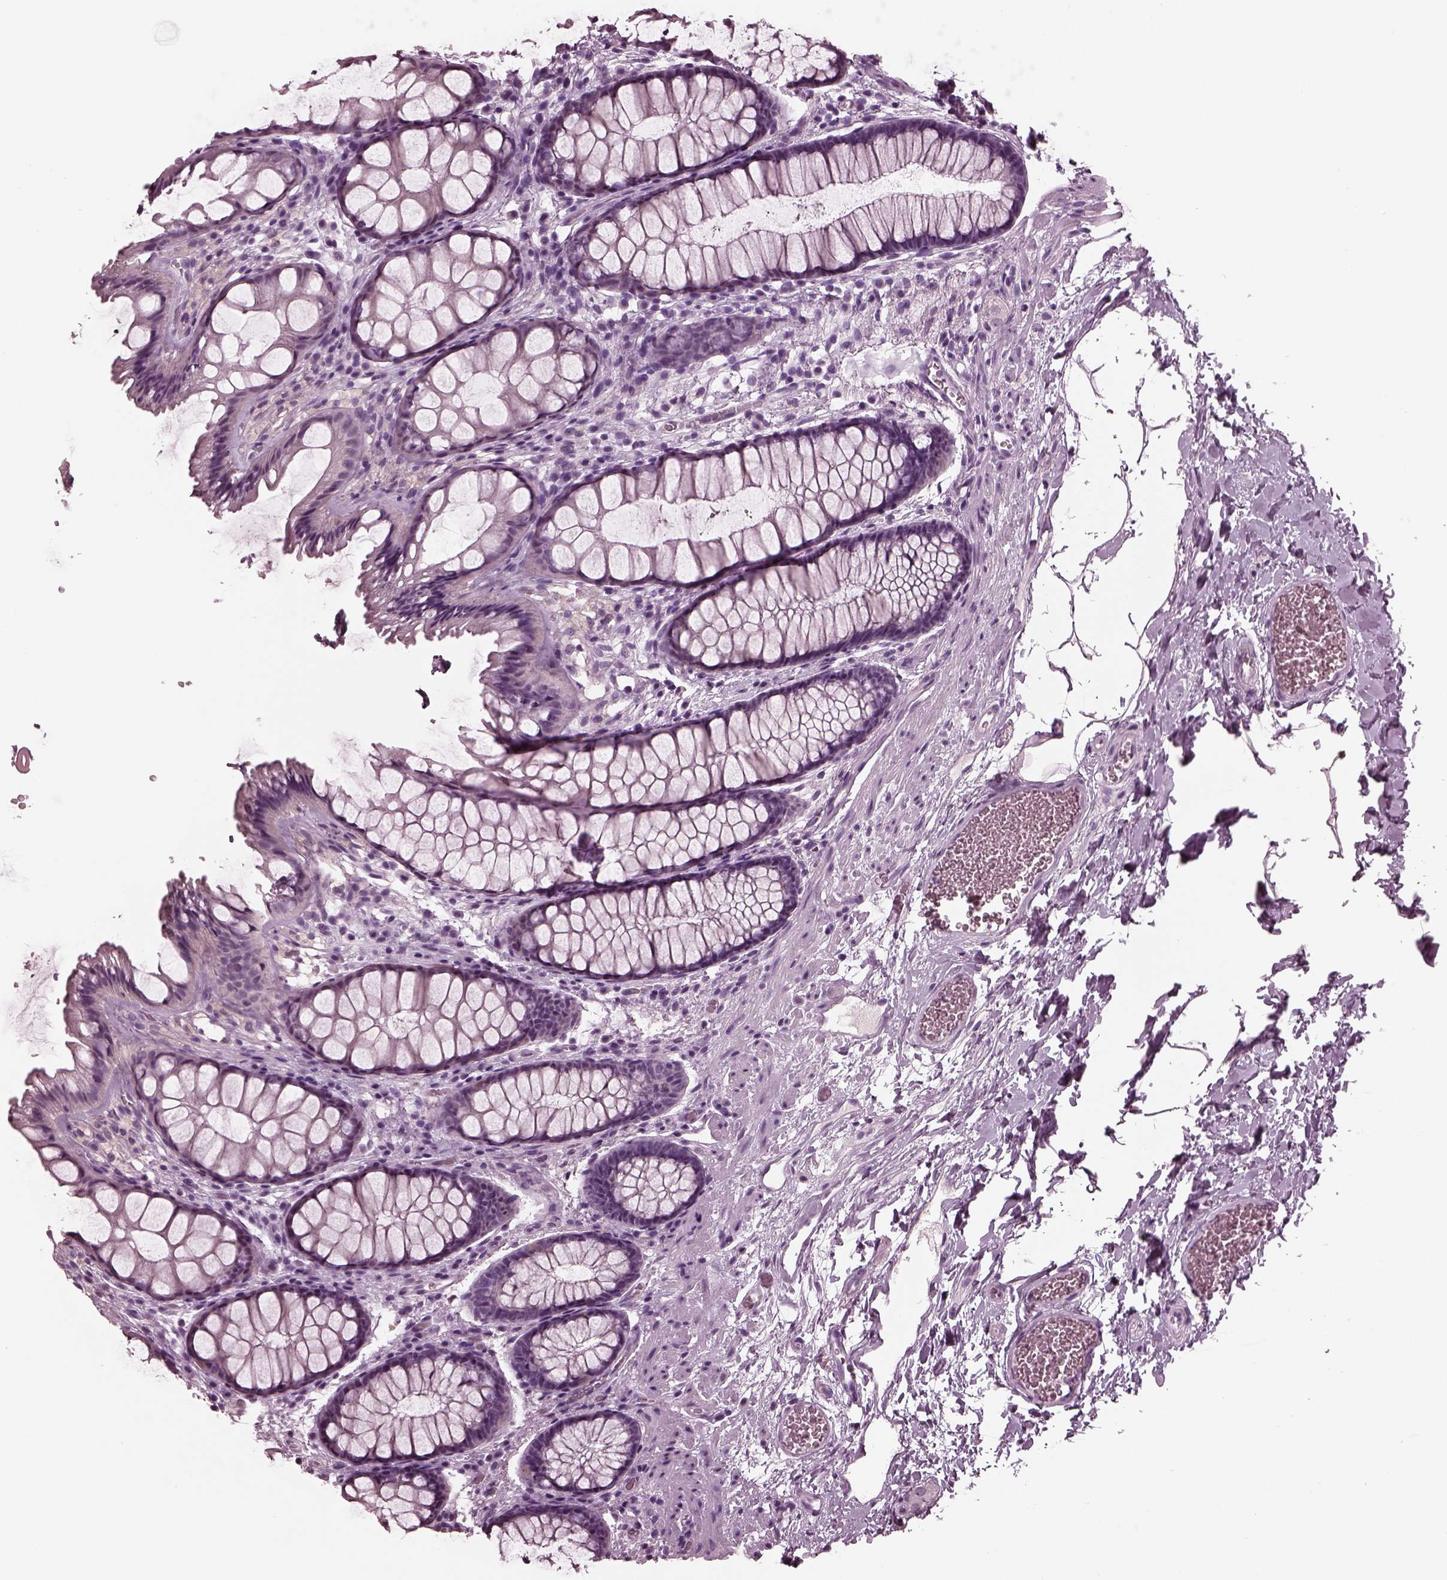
{"staining": {"intensity": "negative", "quantity": "none", "location": "none"}, "tissue": "rectum", "cell_type": "Glandular cells", "image_type": "normal", "snomed": [{"axis": "morphology", "description": "Normal tissue, NOS"}, {"axis": "topography", "description": "Rectum"}], "caption": "This image is of unremarkable rectum stained with immunohistochemistry (IHC) to label a protein in brown with the nuclei are counter-stained blue. There is no expression in glandular cells.", "gene": "MIB2", "patient": {"sex": "female", "age": 62}}